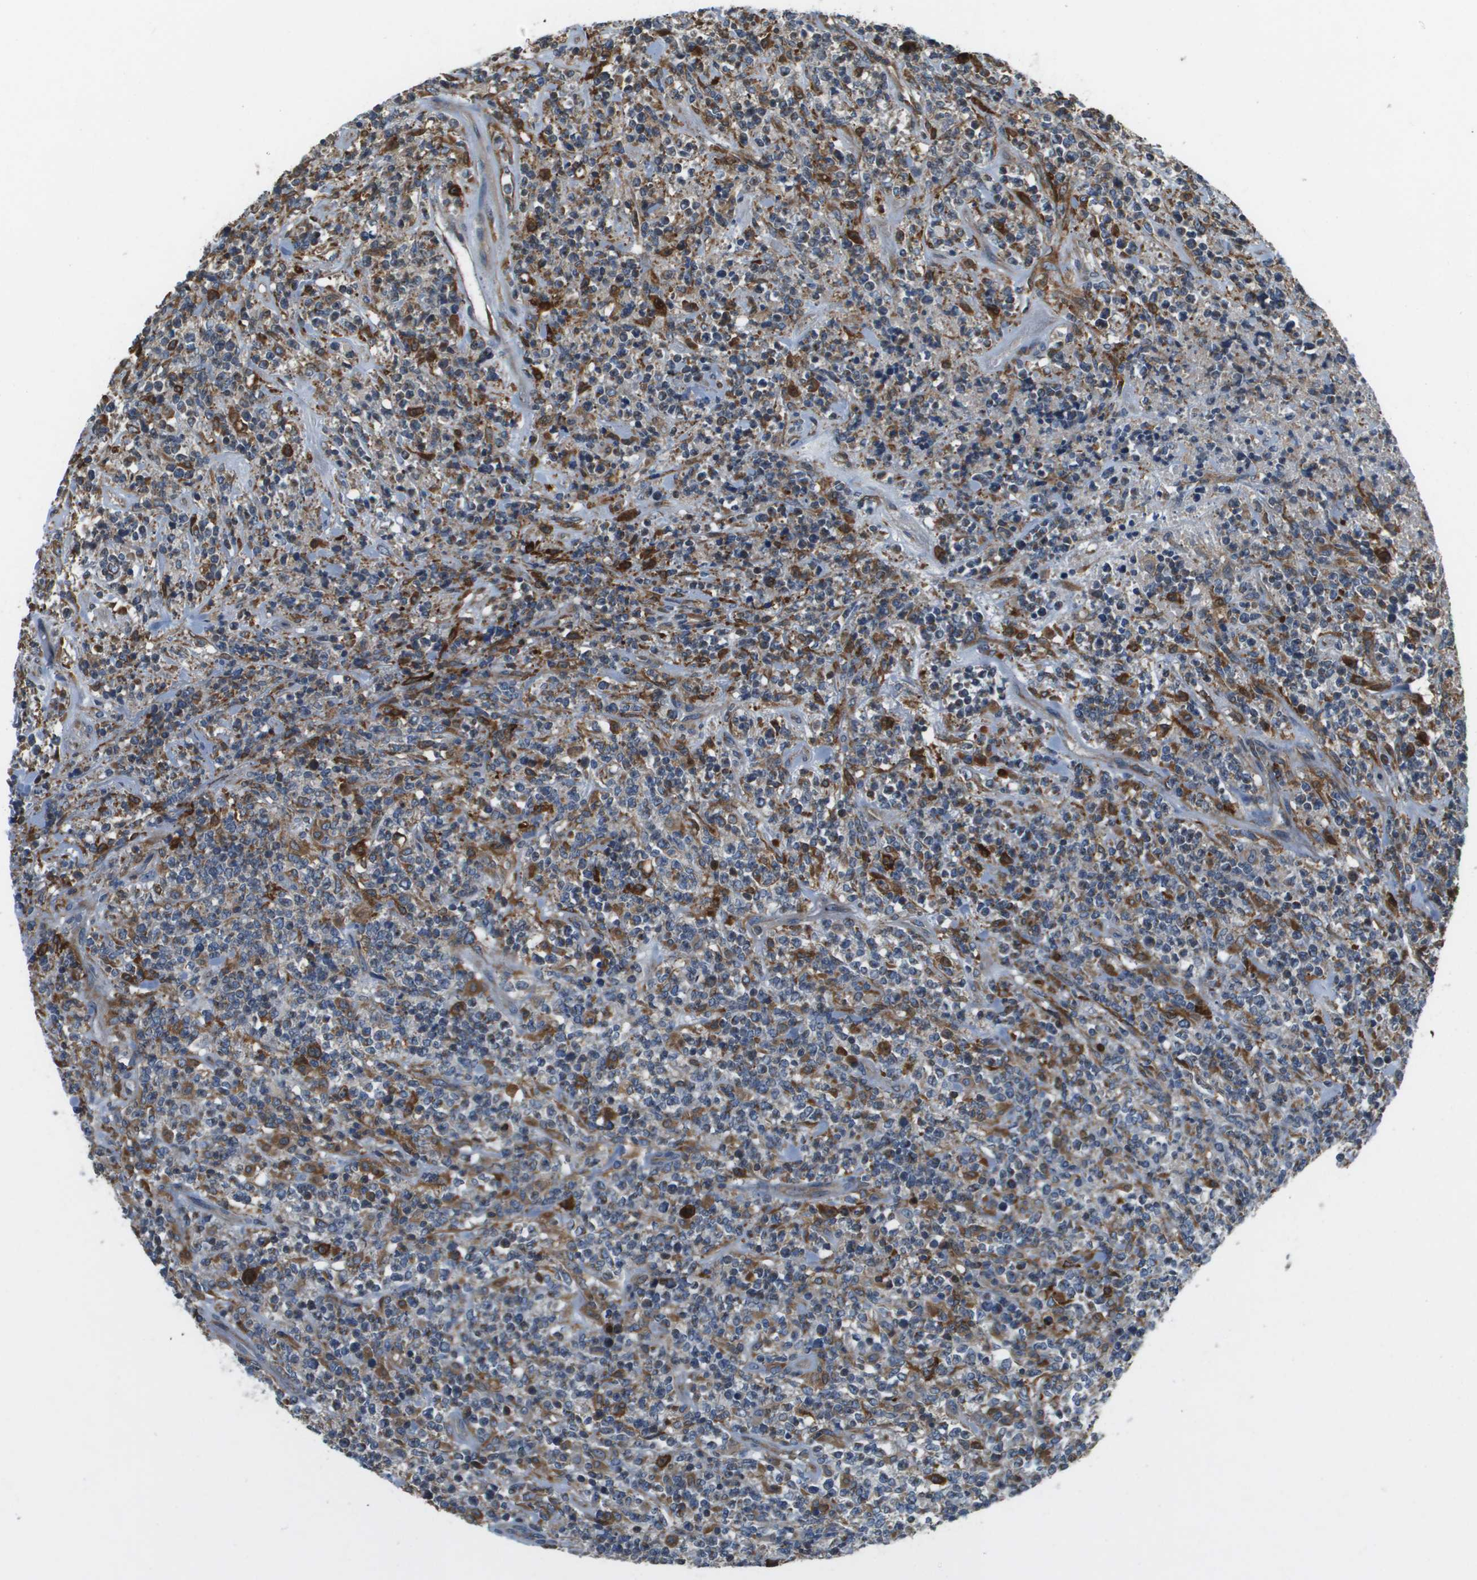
{"staining": {"intensity": "moderate", "quantity": "<25%", "location": "cytoplasmic/membranous"}, "tissue": "lymphoma", "cell_type": "Tumor cells", "image_type": "cancer", "snomed": [{"axis": "morphology", "description": "Malignant lymphoma, non-Hodgkin's type, High grade"}, {"axis": "topography", "description": "Soft tissue"}], "caption": "High-power microscopy captured an immunohistochemistry (IHC) image of lymphoma, revealing moderate cytoplasmic/membranous positivity in approximately <25% of tumor cells.", "gene": "SAMSN1", "patient": {"sex": "male", "age": 18}}